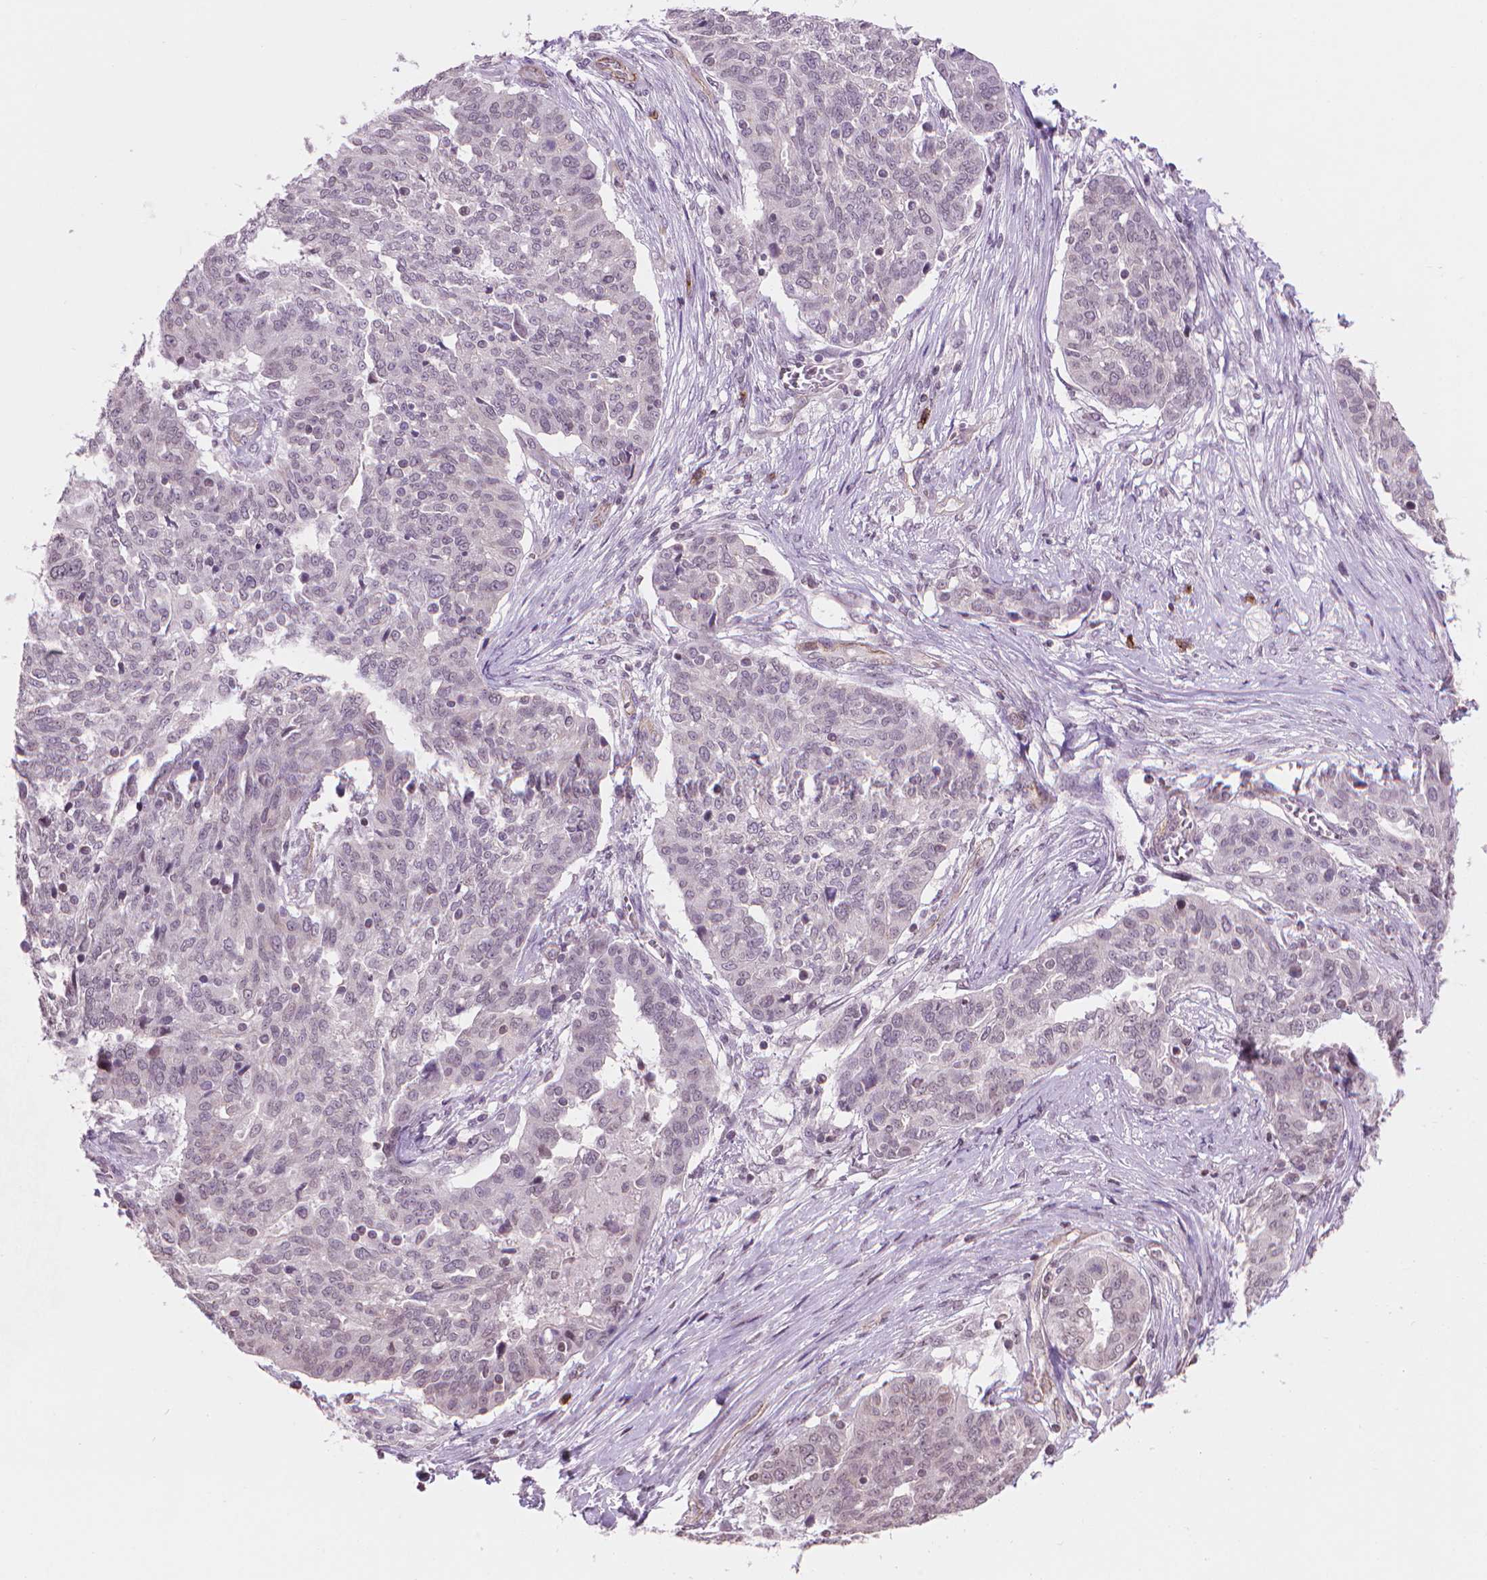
{"staining": {"intensity": "negative", "quantity": "none", "location": "none"}, "tissue": "ovarian cancer", "cell_type": "Tumor cells", "image_type": "cancer", "snomed": [{"axis": "morphology", "description": "Cystadenocarcinoma, serous, NOS"}, {"axis": "topography", "description": "Ovary"}], "caption": "The immunohistochemistry (IHC) image has no significant expression in tumor cells of ovarian cancer (serous cystadenocarcinoma) tissue.", "gene": "TMEM184A", "patient": {"sex": "female", "age": 67}}